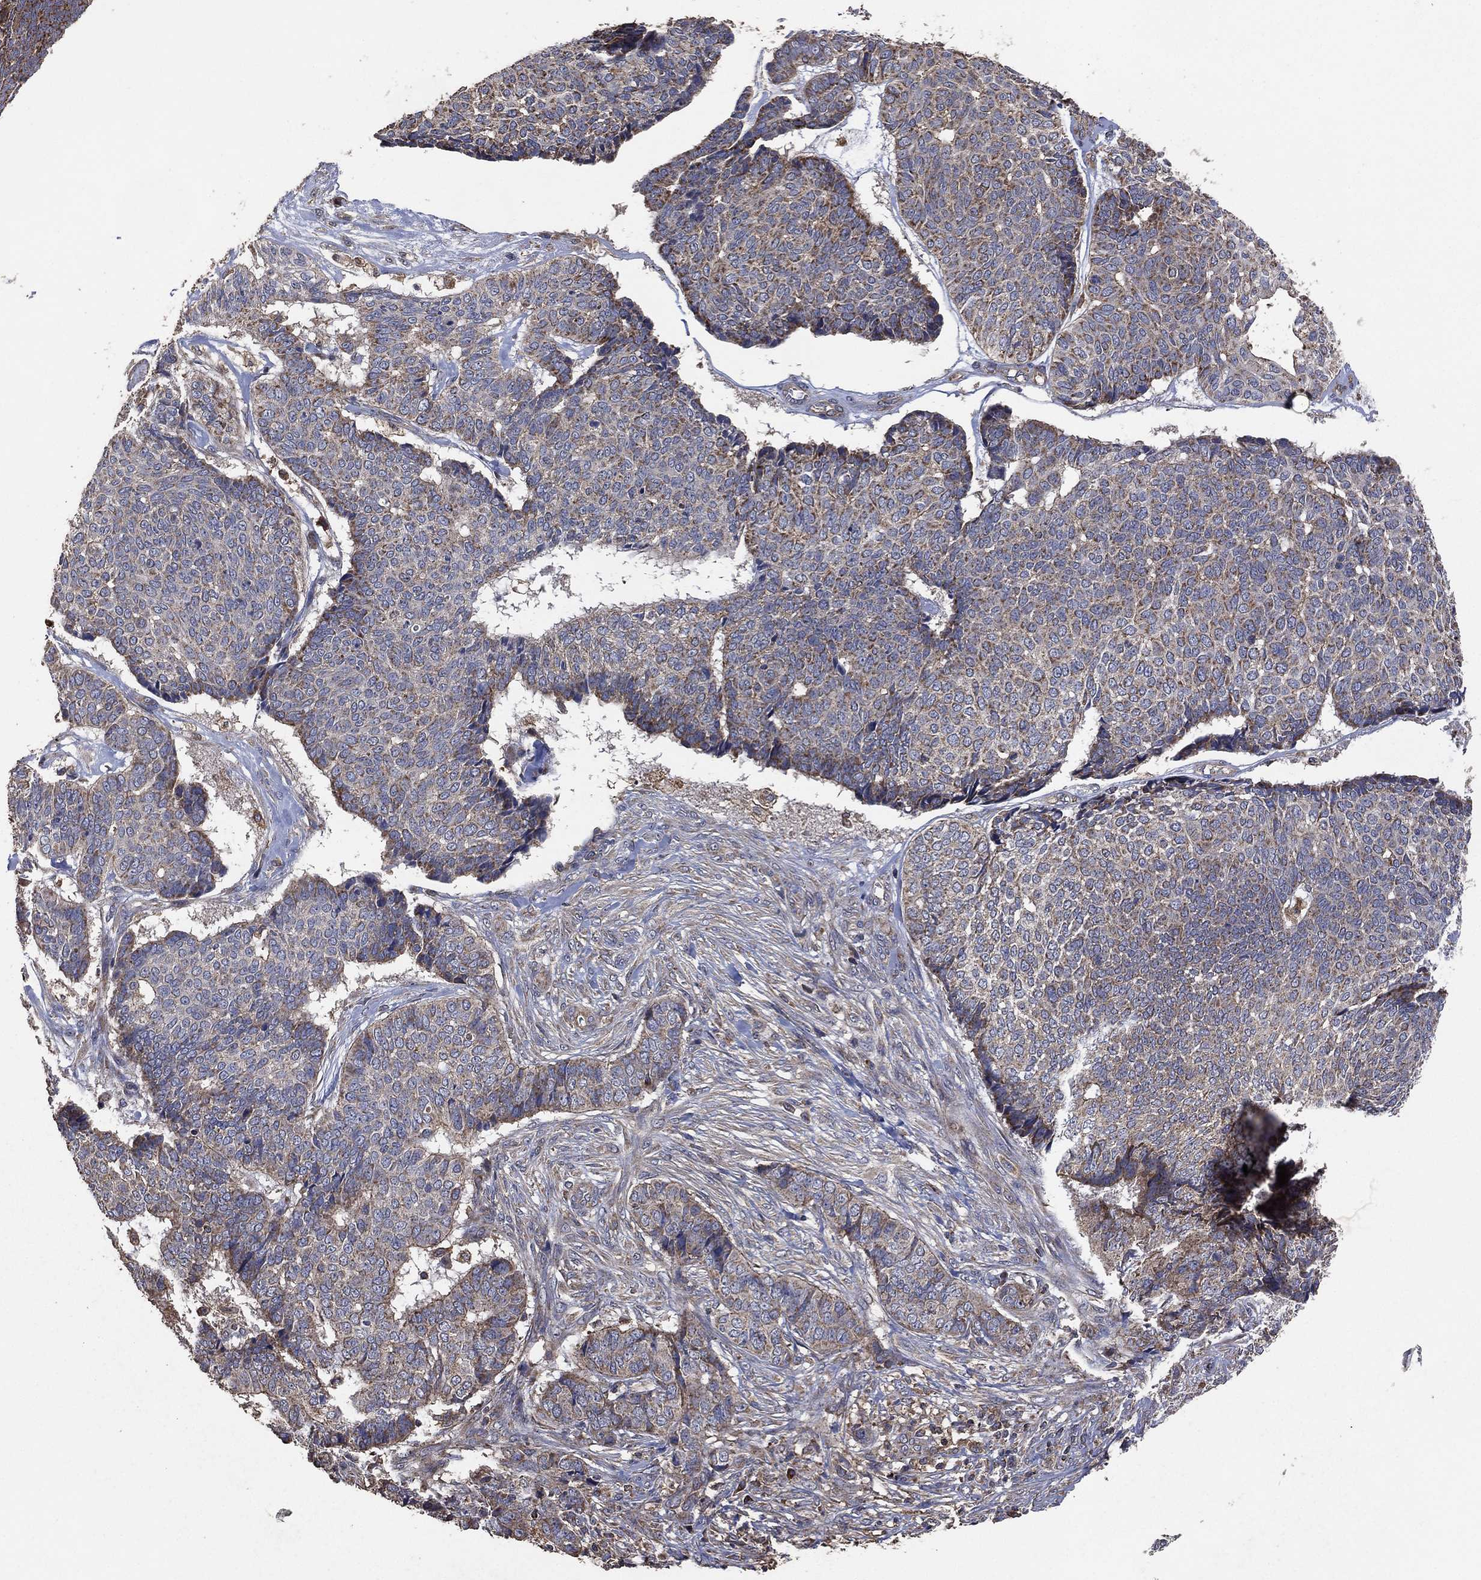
{"staining": {"intensity": "moderate", "quantity": "<25%", "location": "cytoplasmic/membranous"}, "tissue": "skin cancer", "cell_type": "Tumor cells", "image_type": "cancer", "snomed": [{"axis": "morphology", "description": "Basal cell carcinoma"}, {"axis": "topography", "description": "Skin"}], "caption": "Human skin basal cell carcinoma stained for a protein (brown) displays moderate cytoplasmic/membranous positive positivity in approximately <25% of tumor cells.", "gene": "LIMD1", "patient": {"sex": "male", "age": 86}}